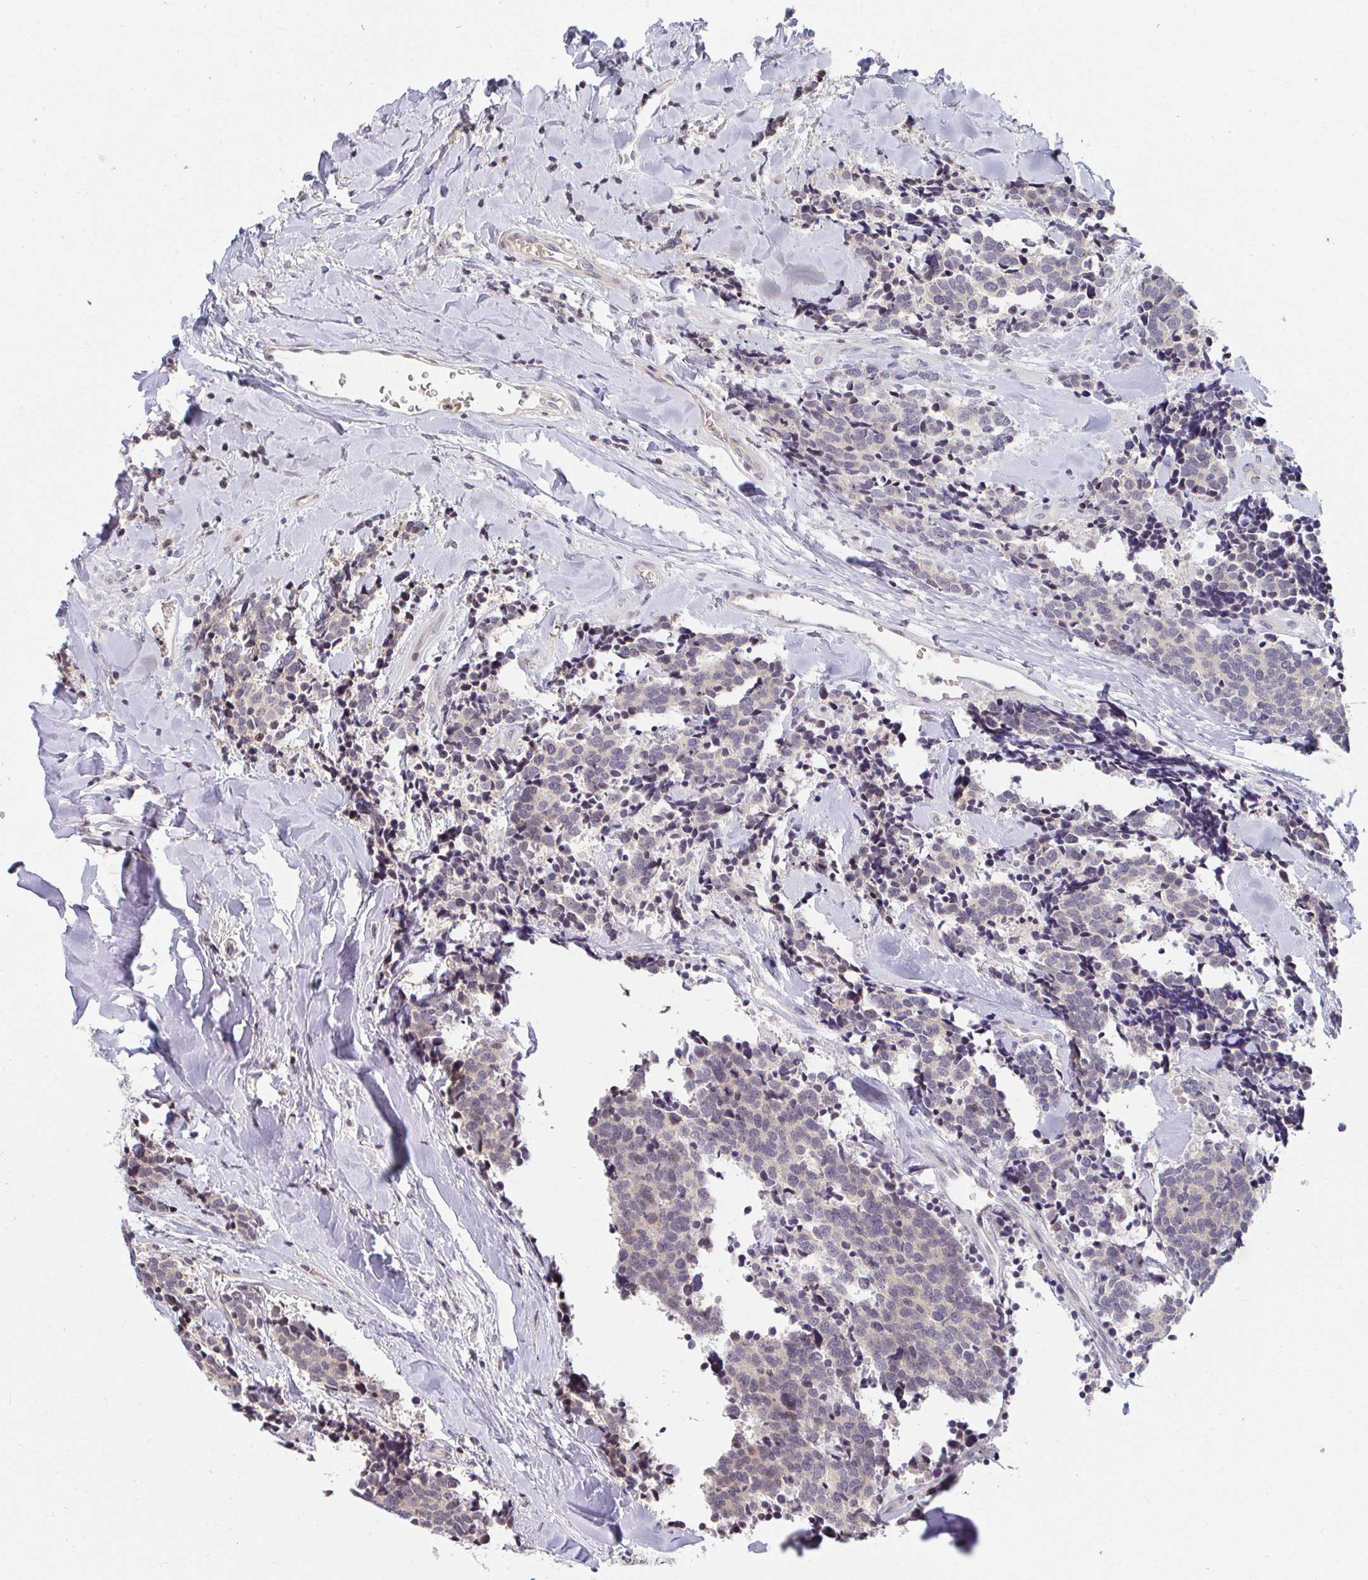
{"staining": {"intensity": "negative", "quantity": "none", "location": "none"}, "tissue": "carcinoid", "cell_type": "Tumor cells", "image_type": "cancer", "snomed": [{"axis": "morphology", "description": "Carcinoid, malignant, NOS"}, {"axis": "topography", "description": "Skin"}], "caption": "Tumor cells show no significant positivity in carcinoid. (DAB immunohistochemistry visualized using brightfield microscopy, high magnification).", "gene": "ANK3", "patient": {"sex": "female", "age": 79}}